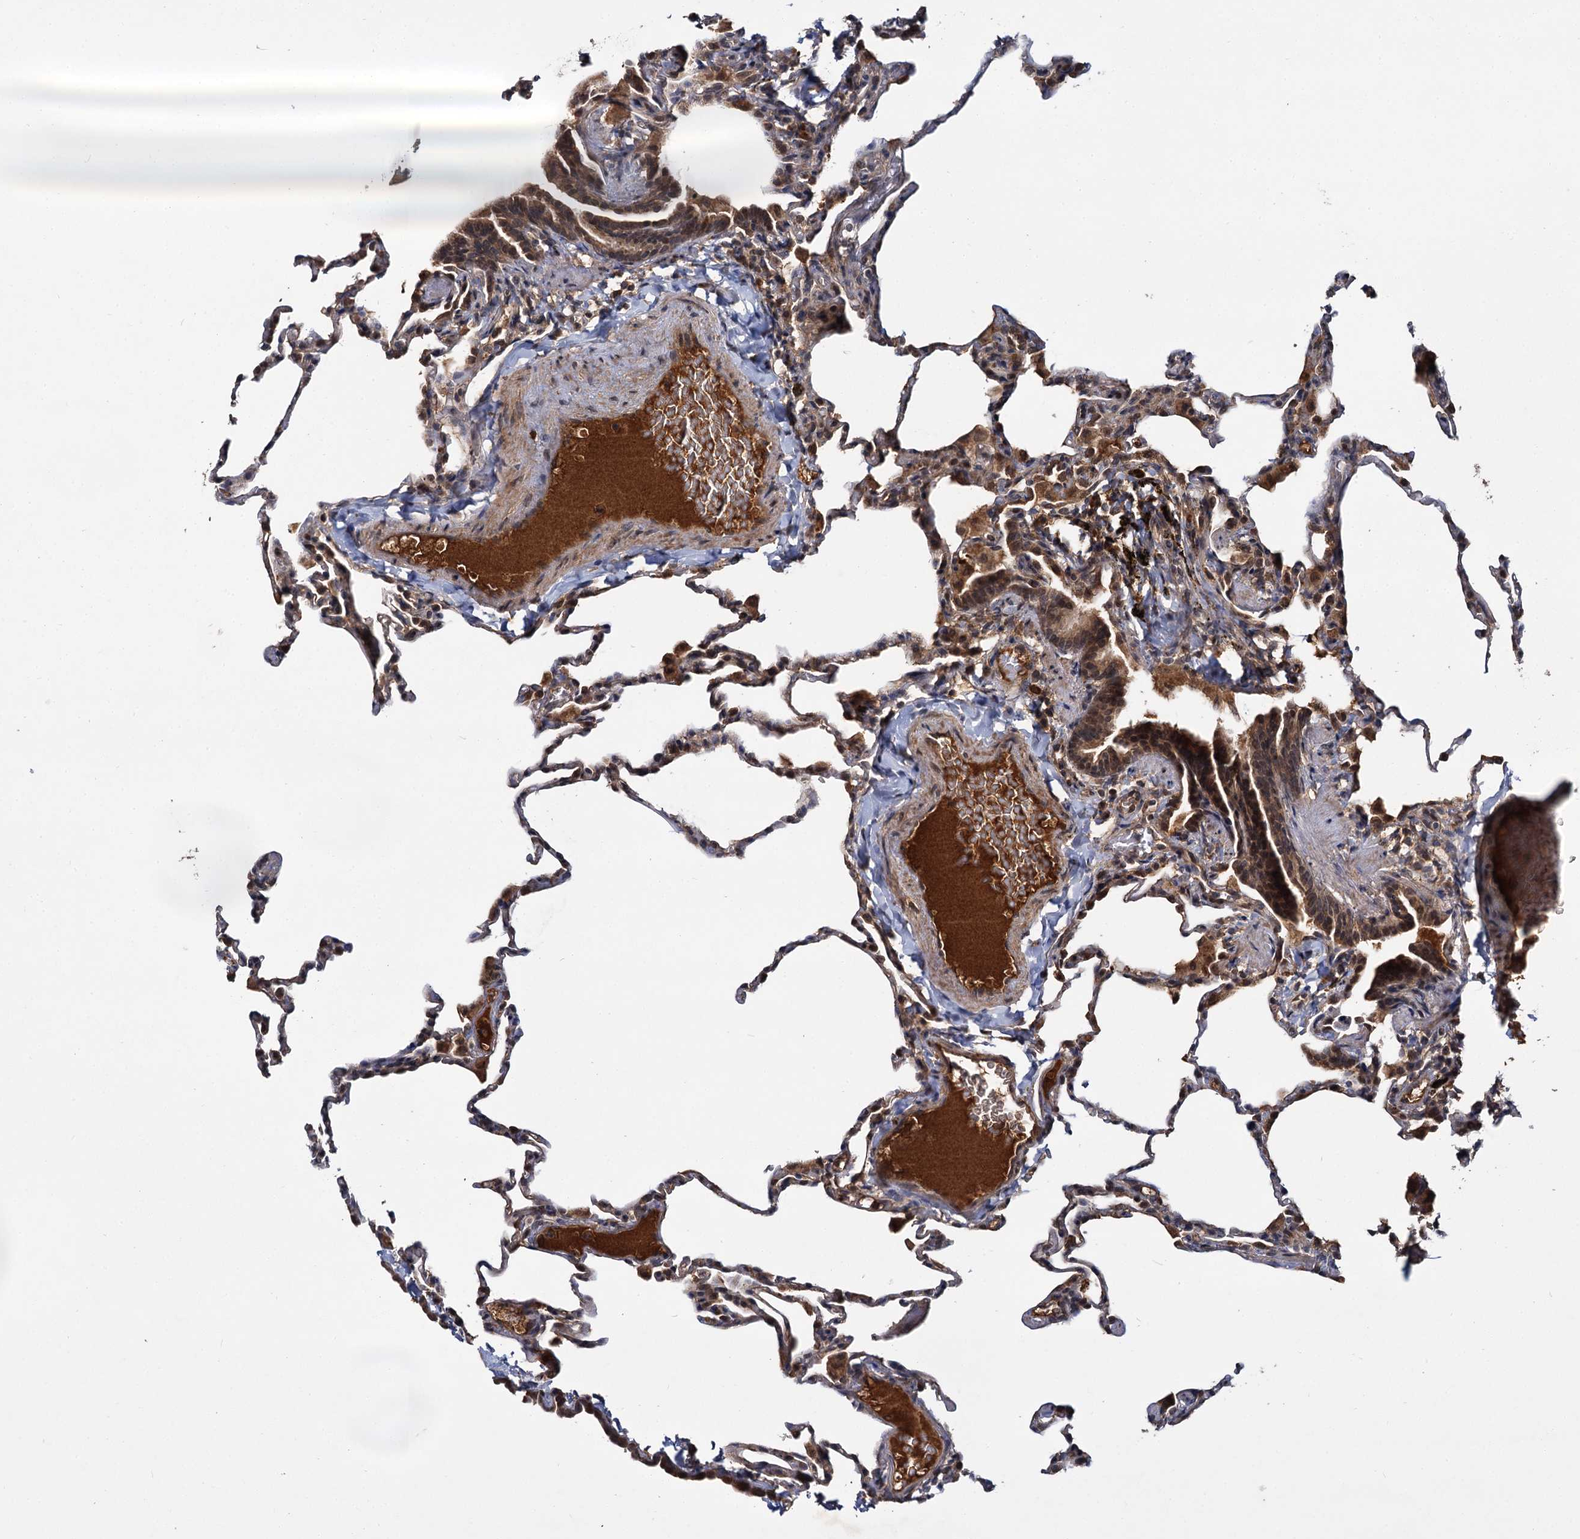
{"staining": {"intensity": "moderate", "quantity": "<25%", "location": "cytoplasmic/membranous"}, "tissue": "lung", "cell_type": "Alveolar cells", "image_type": "normal", "snomed": [{"axis": "morphology", "description": "Normal tissue, NOS"}, {"axis": "topography", "description": "Lung"}], "caption": "Human lung stained for a protein (brown) reveals moderate cytoplasmic/membranous positive expression in about <25% of alveolar cells.", "gene": "MBD6", "patient": {"sex": "male", "age": 20}}